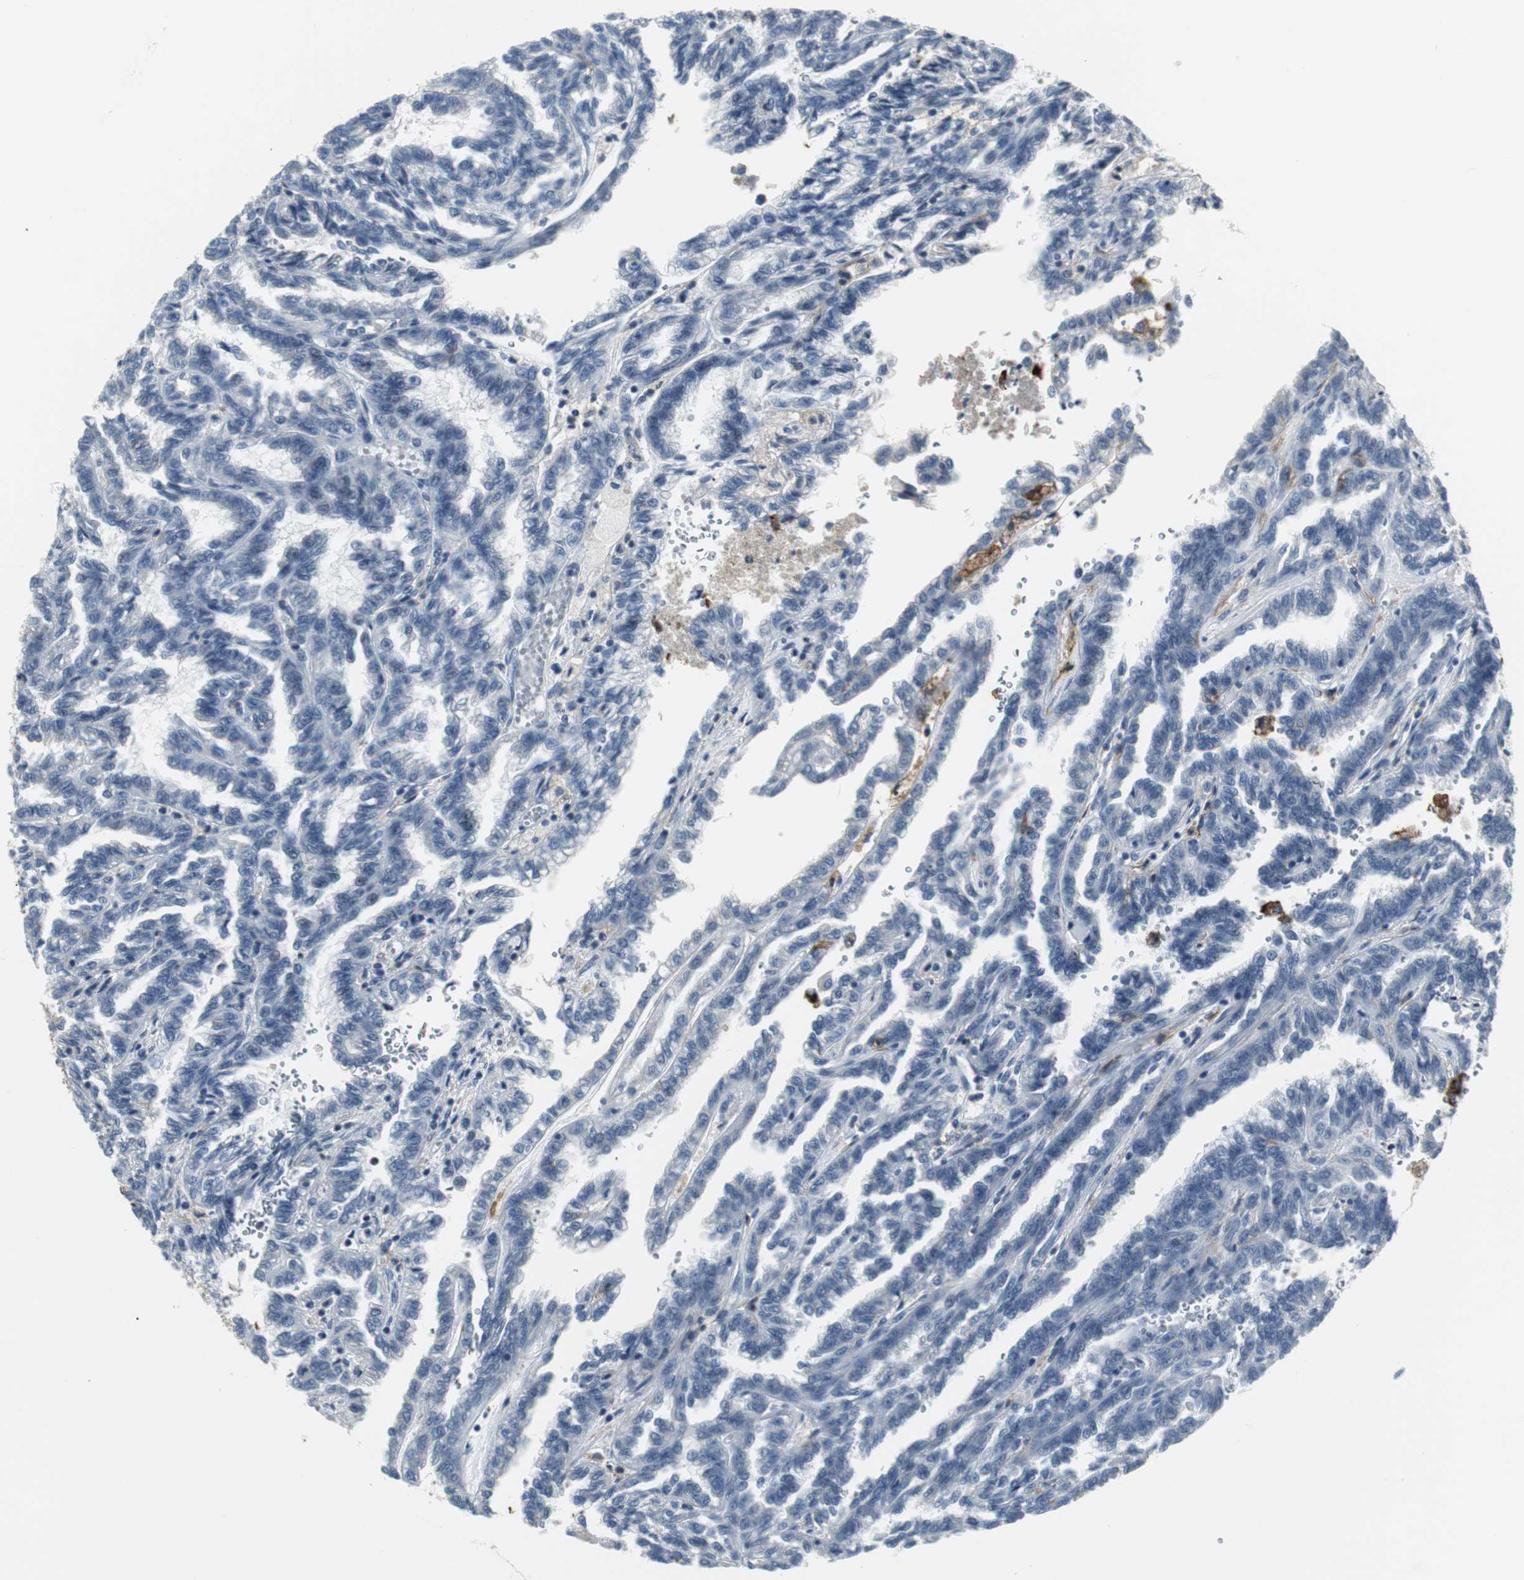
{"staining": {"intensity": "negative", "quantity": "none", "location": "none"}, "tissue": "renal cancer", "cell_type": "Tumor cells", "image_type": "cancer", "snomed": [{"axis": "morphology", "description": "Inflammation, NOS"}, {"axis": "morphology", "description": "Adenocarcinoma, NOS"}, {"axis": "topography", "description": "Kidney"}], "caption": "Immunohistochemical staining of human renal cancer (adenocarcinoma) reveals no significant positivity in tumor cells.", "gene": "SLC2A5", "patient": {"sex": "male", "age": 68}}